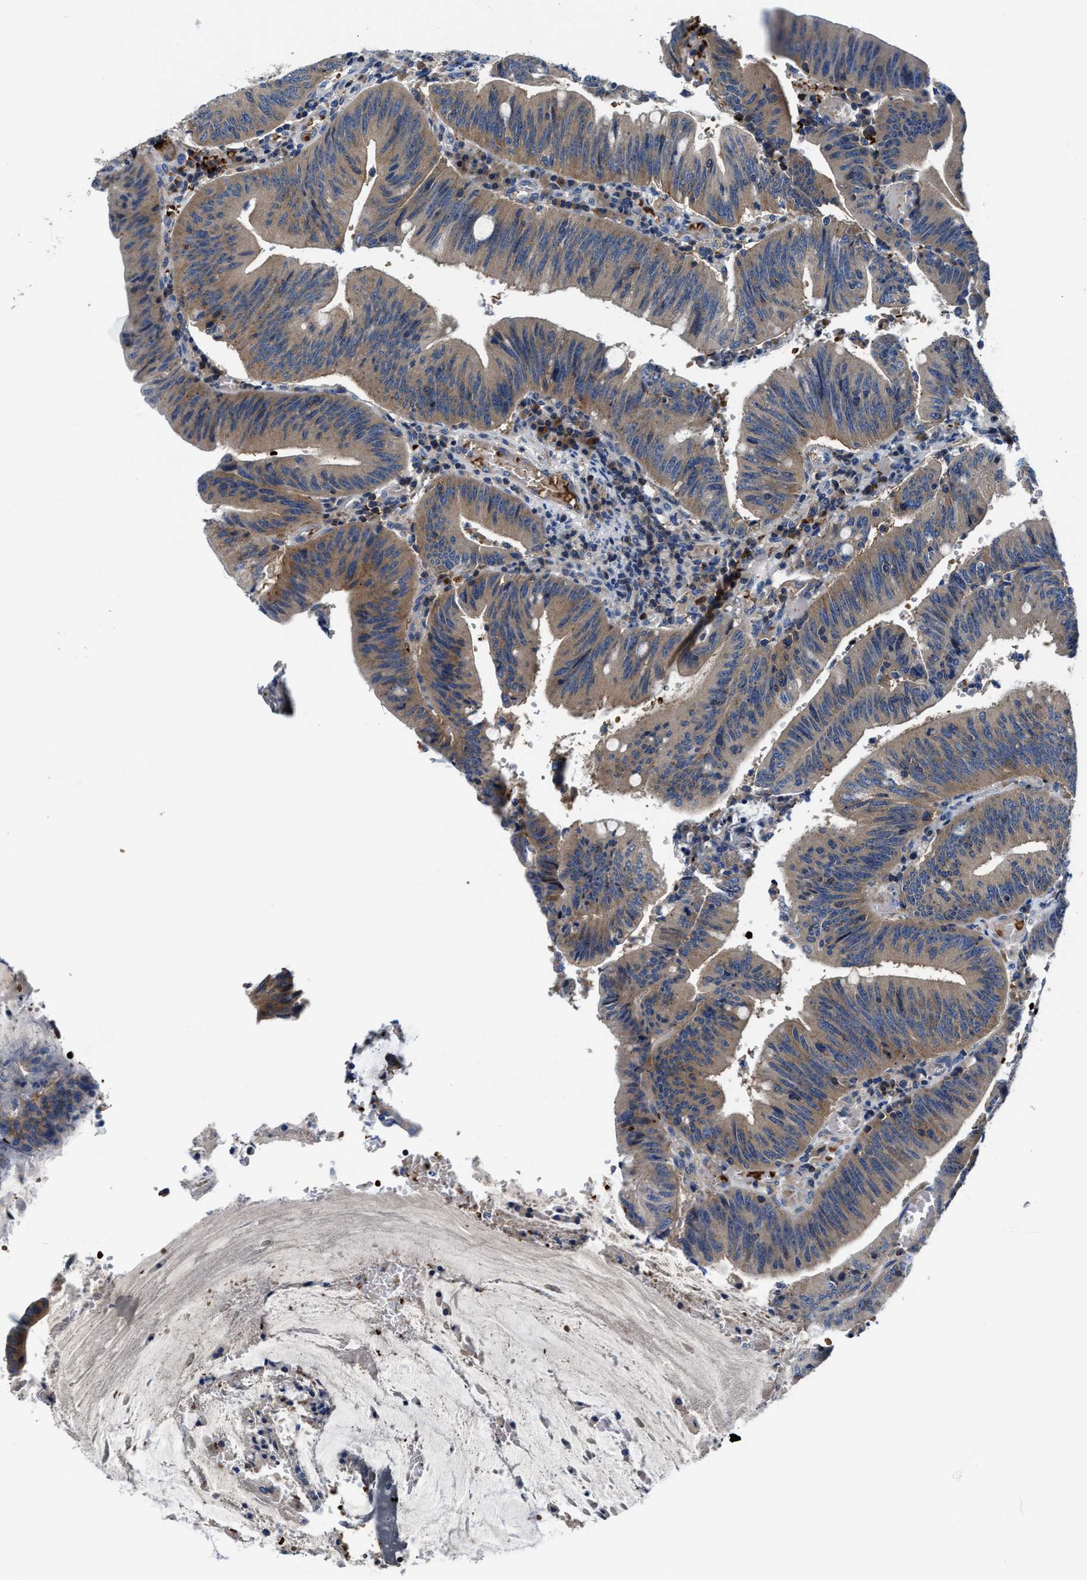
{"staining": {"intensity": "moderate", "quantity": ">75%", "location": "cytoplasmic/membranous"}, "tissue": "colorectal cancer", "cell_type": "Tumor cells", "image_type": "cancer", "snomed": [{"axis": "morphology", "description": "Normal tissue, NOS"}, {"axis": "morphology", "description": "Adenocarcinoma, NOS"}, {"axis": "topography", "description": "Rectum"}], "caption": "Moderate cytoplasmic/membranous staining is identified in approximately >75% of tumor cells in colorectal cancer.", "gene": "PHLPP1", "patient": {"sex": "female", "age": 66}}